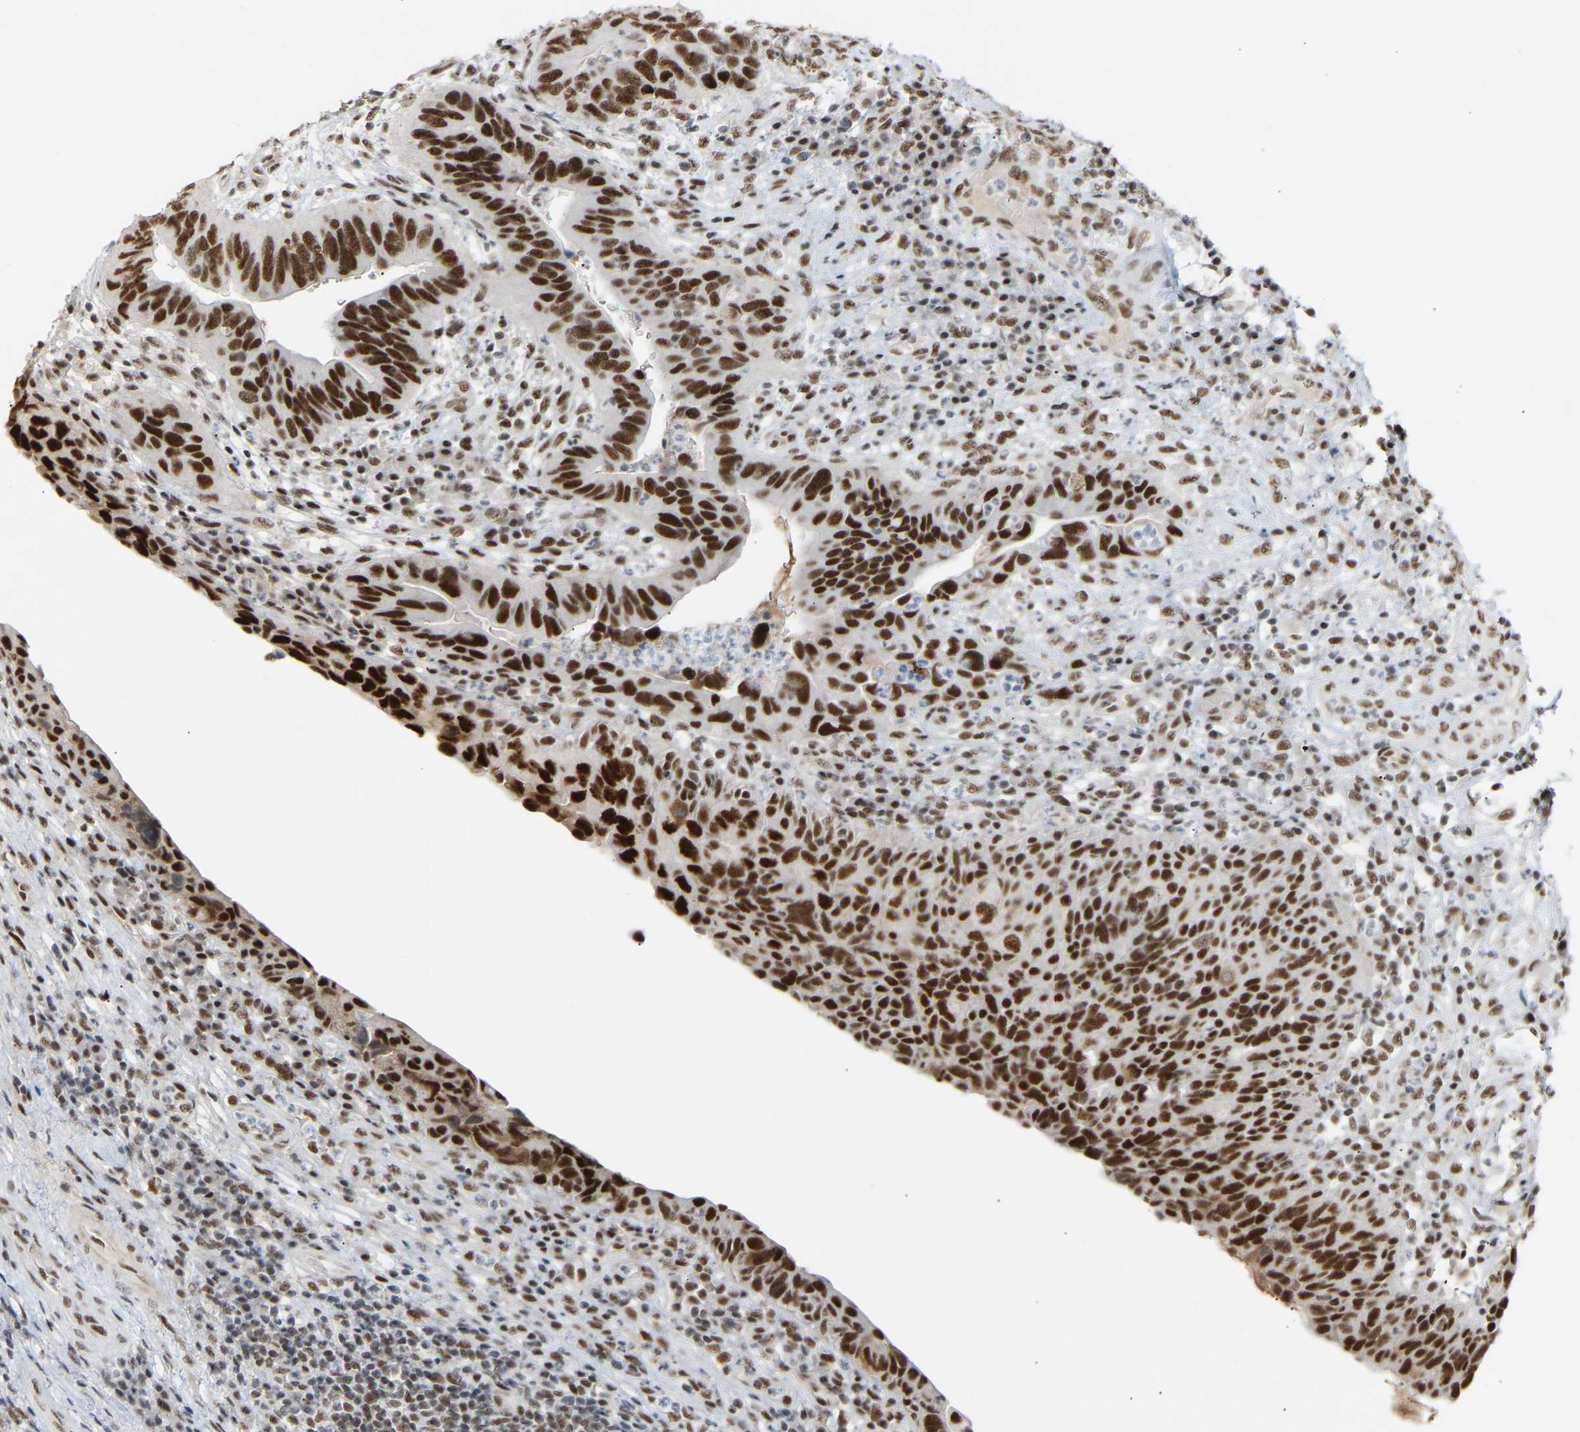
{"staining": {"intensity": "strong", "quantity": ">75%", "location": "nuclear"}, "tissue": "urothelial cancer", "cell_type": "Tumor cells", "image_type": "cancer", "snomed": [{"axis": "morphology", "description": "Urothelial carcinoma, High grade"}, {"axis": "topography", "description": "Urinary bladder"}], "caption": "Immunohistochemical staining of human urothelial carcinoma (high-grade) reveals high levels of strong nuclear staining in approximately >75% of tumor cells. The staining was performed using DAB (3,3'-diaminobenzidine), with brown indicating positive protein expression. Nuclei are stained blue with hematoxylin.", "gene": "NELFB", "patient": {"sex": "female", "age": 82}}